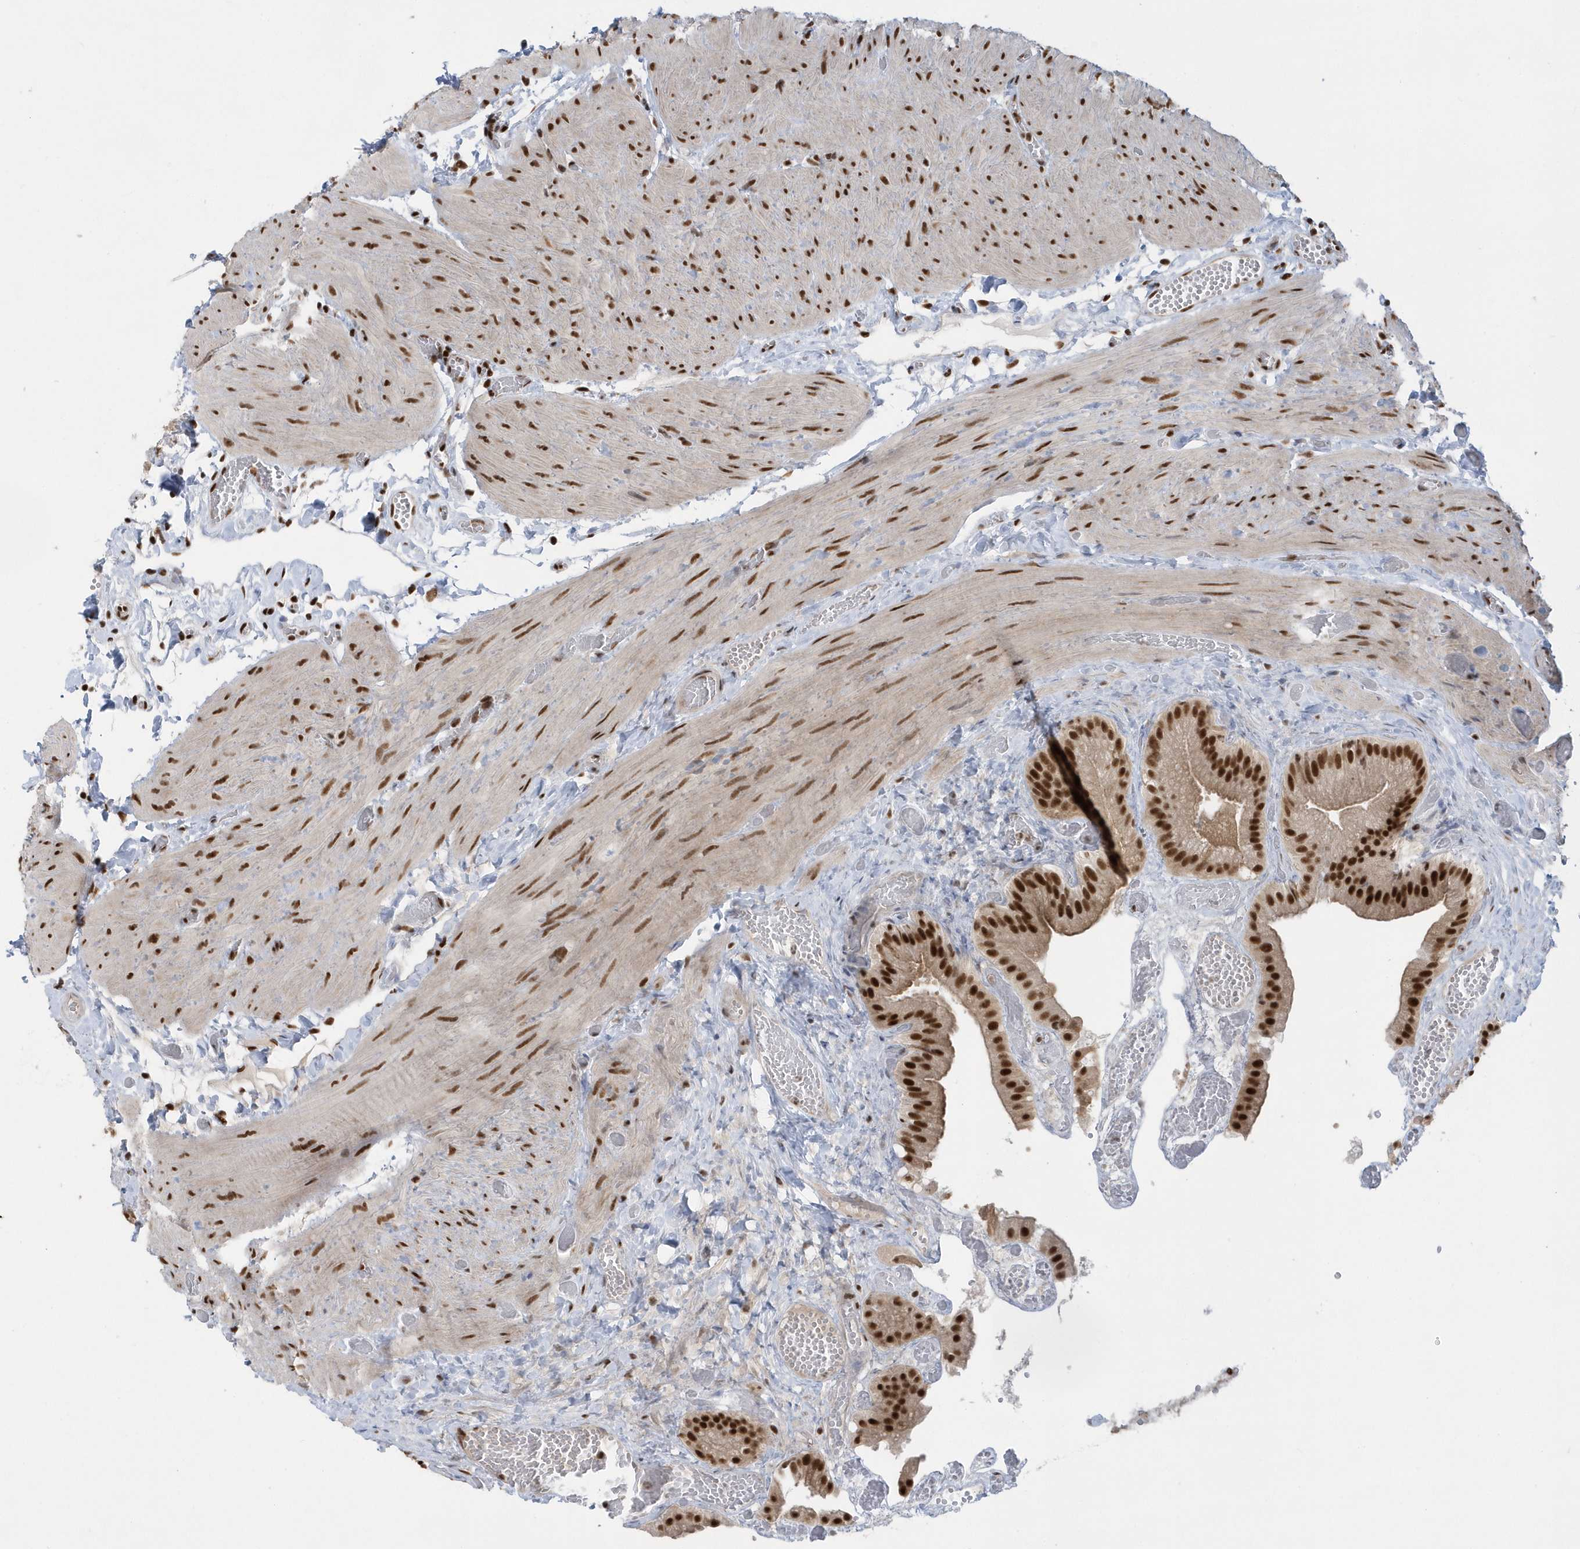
{"staining": {"intensity": "strong", "quantity": ">75%", "location": "nuclear"}, "tissue": "gallbladder", "cell_type": "Glandular cells", "image_type": "normal", "snomed": [{"axis": "morphology", "description": "Normal tissue, NOS"}, {"axis": "topography", "description": "Gallbladder"}], "caption": "Brown immunohistochemical staining in unremarkable human gallbladder displays strong nuclear positivity in approximately >75% of glandular cells.", "gene": "SEPHS1", "patient": {"sex": "female", "age": 64}}